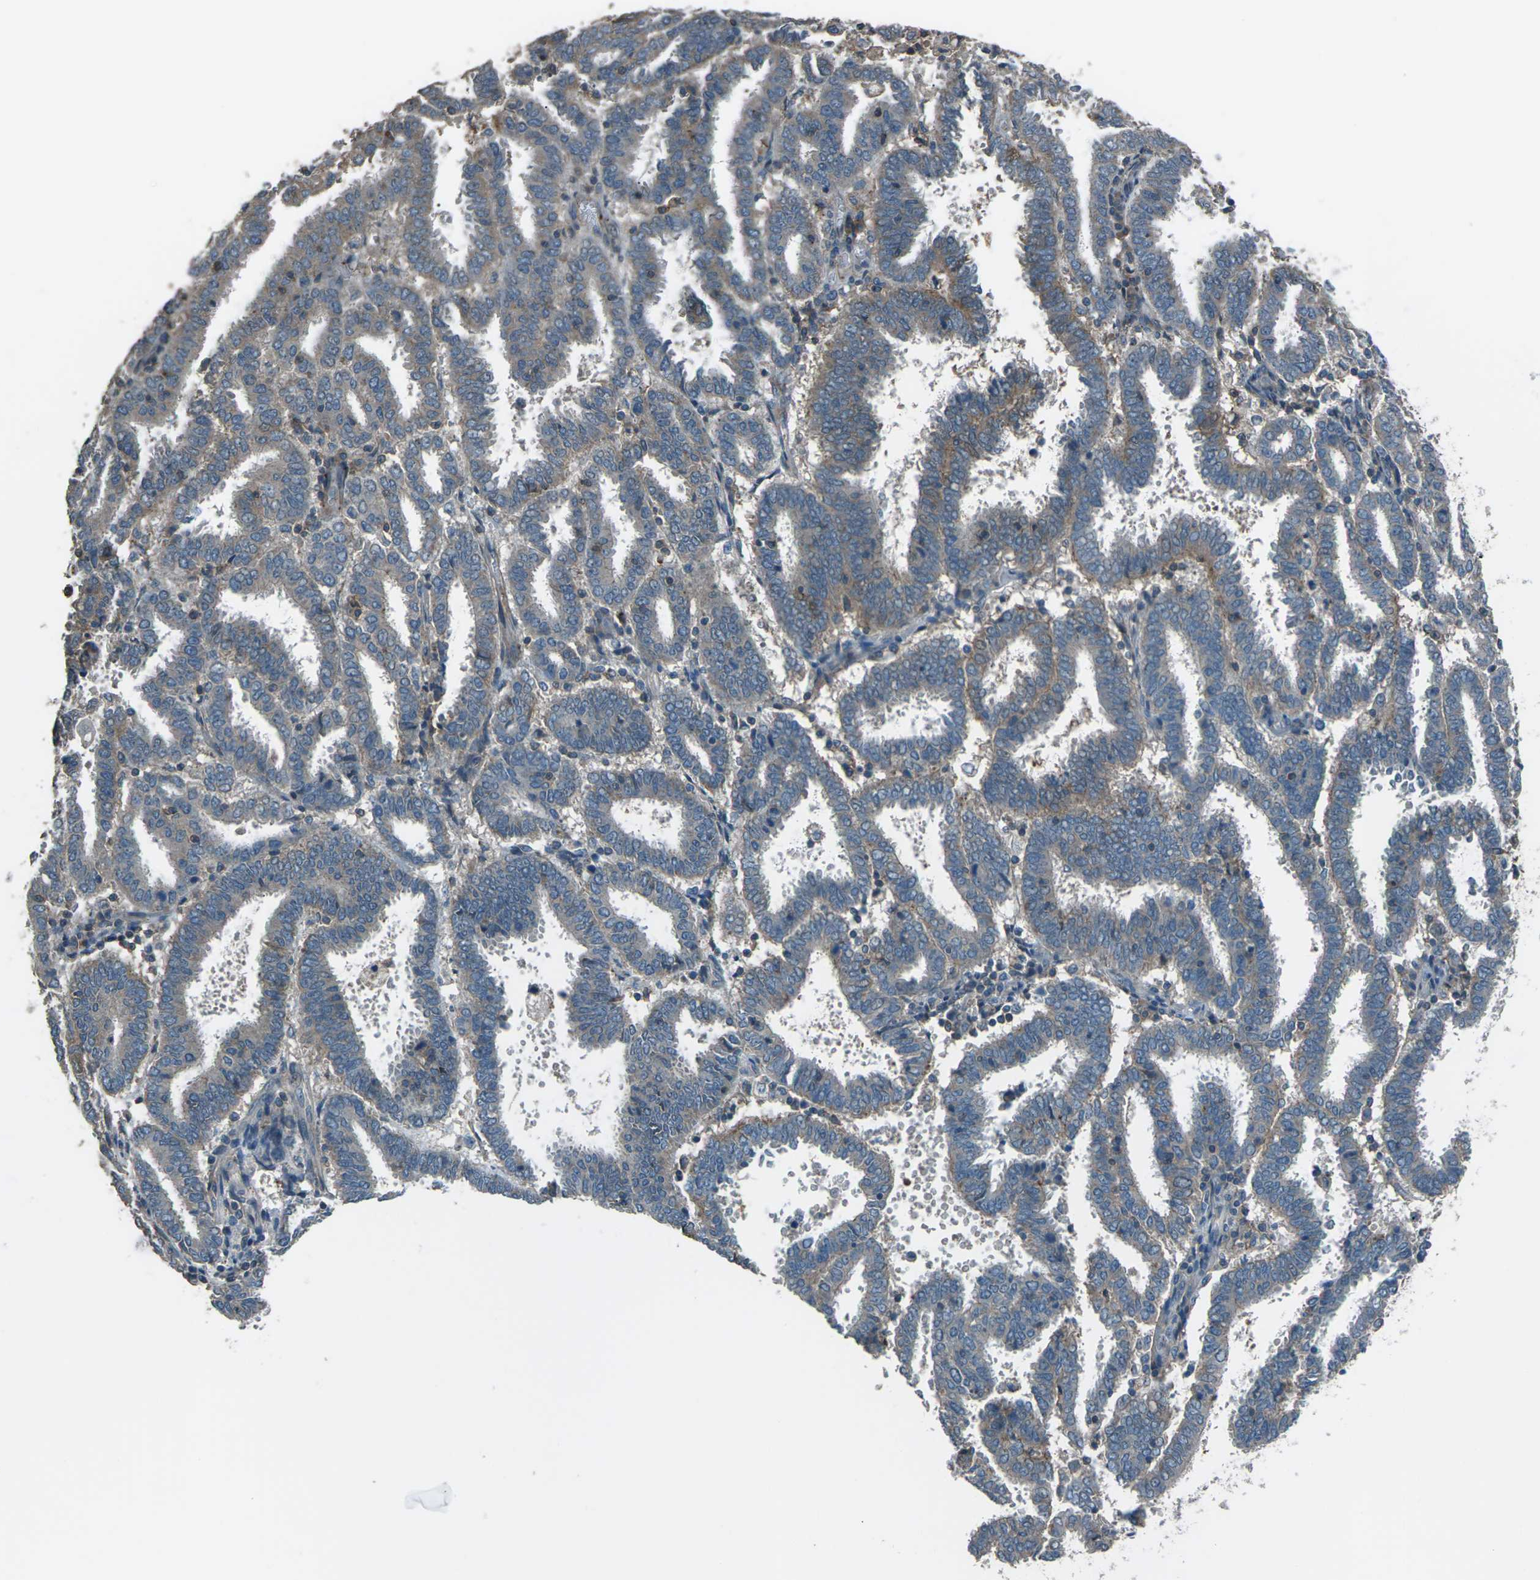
{"staining": {"intensity": "weak", "quantity": ">75%", "location": "cytoplasmic/membranous"}, "tissue": "endometrial cancer", "cell_type": "Tumor cells", "image_type": "cancer", "snomed": [{"axis": "morphology", "description": "Adenocarcinoma, NOS"}, {"axis": "topography", "description": "Uterus"}], "caption": "Protein expression by immunohistochemistry (IHC) shows weak cytoplasmic/membranous positivity in approximately >75% of tumor cells in endometrial cancer. The staining is performed using DAB (3,3'-diaminobenzidine) brown chromogen to label protein expression. The nuclei are counter-stained blue using hematoxylin.", "gene": "CMTM4", "patient": {"sex": "female", "age": 83}}